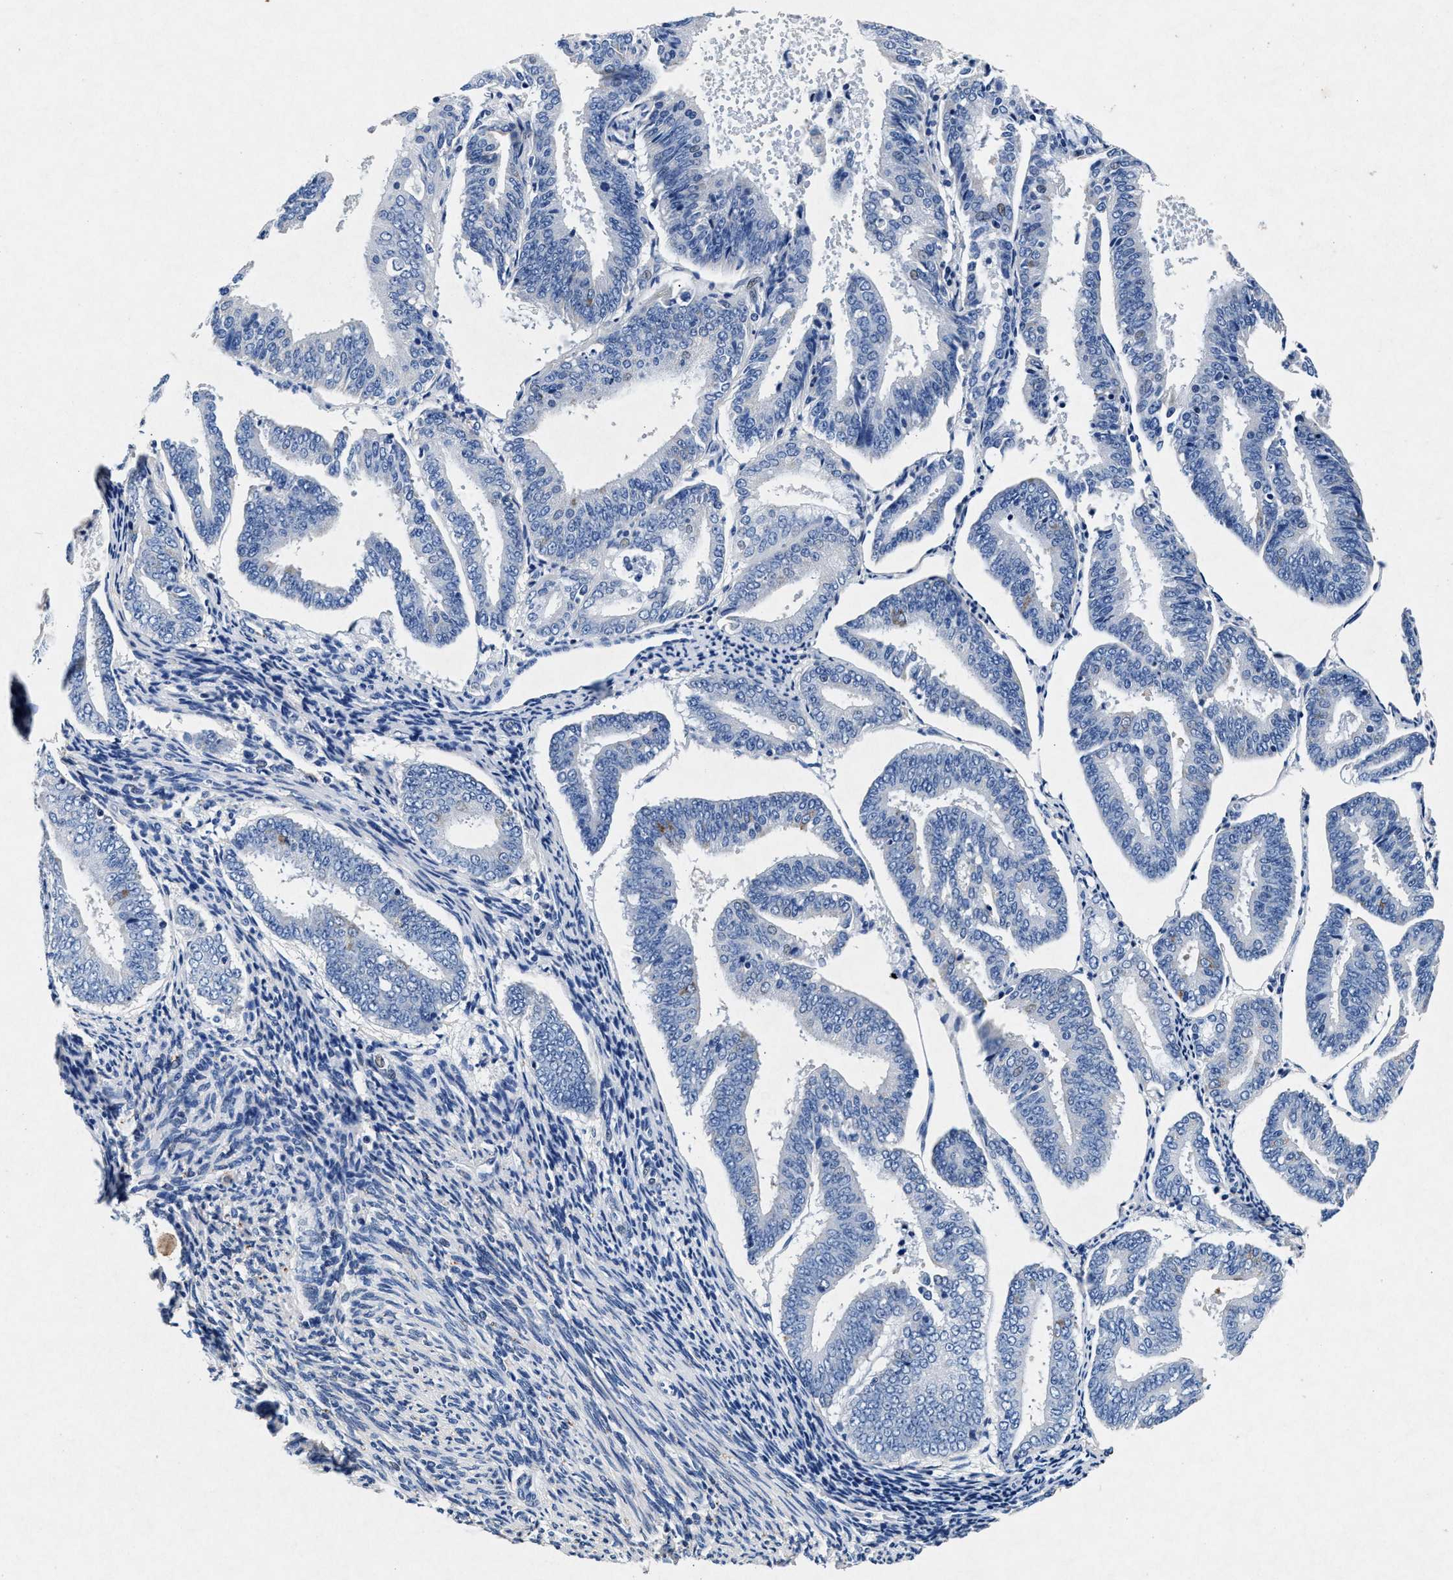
{"staining": {"intensity": "negative", "quantity": "none", "location": "none"}, "tissue": "endometrial cancer", "cell_type": "Tumor cells", "image_type": "cancer", "snomed": [{"axis": "morphology", "description": "Adenocarcinoma, NOS"}, {"axis": "topography", "description": "Endometrium"}], "caption": "The immunohistochemistry (IHC) photomicrograph has no significant positivity in tumor cells of endometrial cancer (adenocarcinoma) tissue.", "gene": "MAP6", "patient": {"sex": "female", "age": 63}}